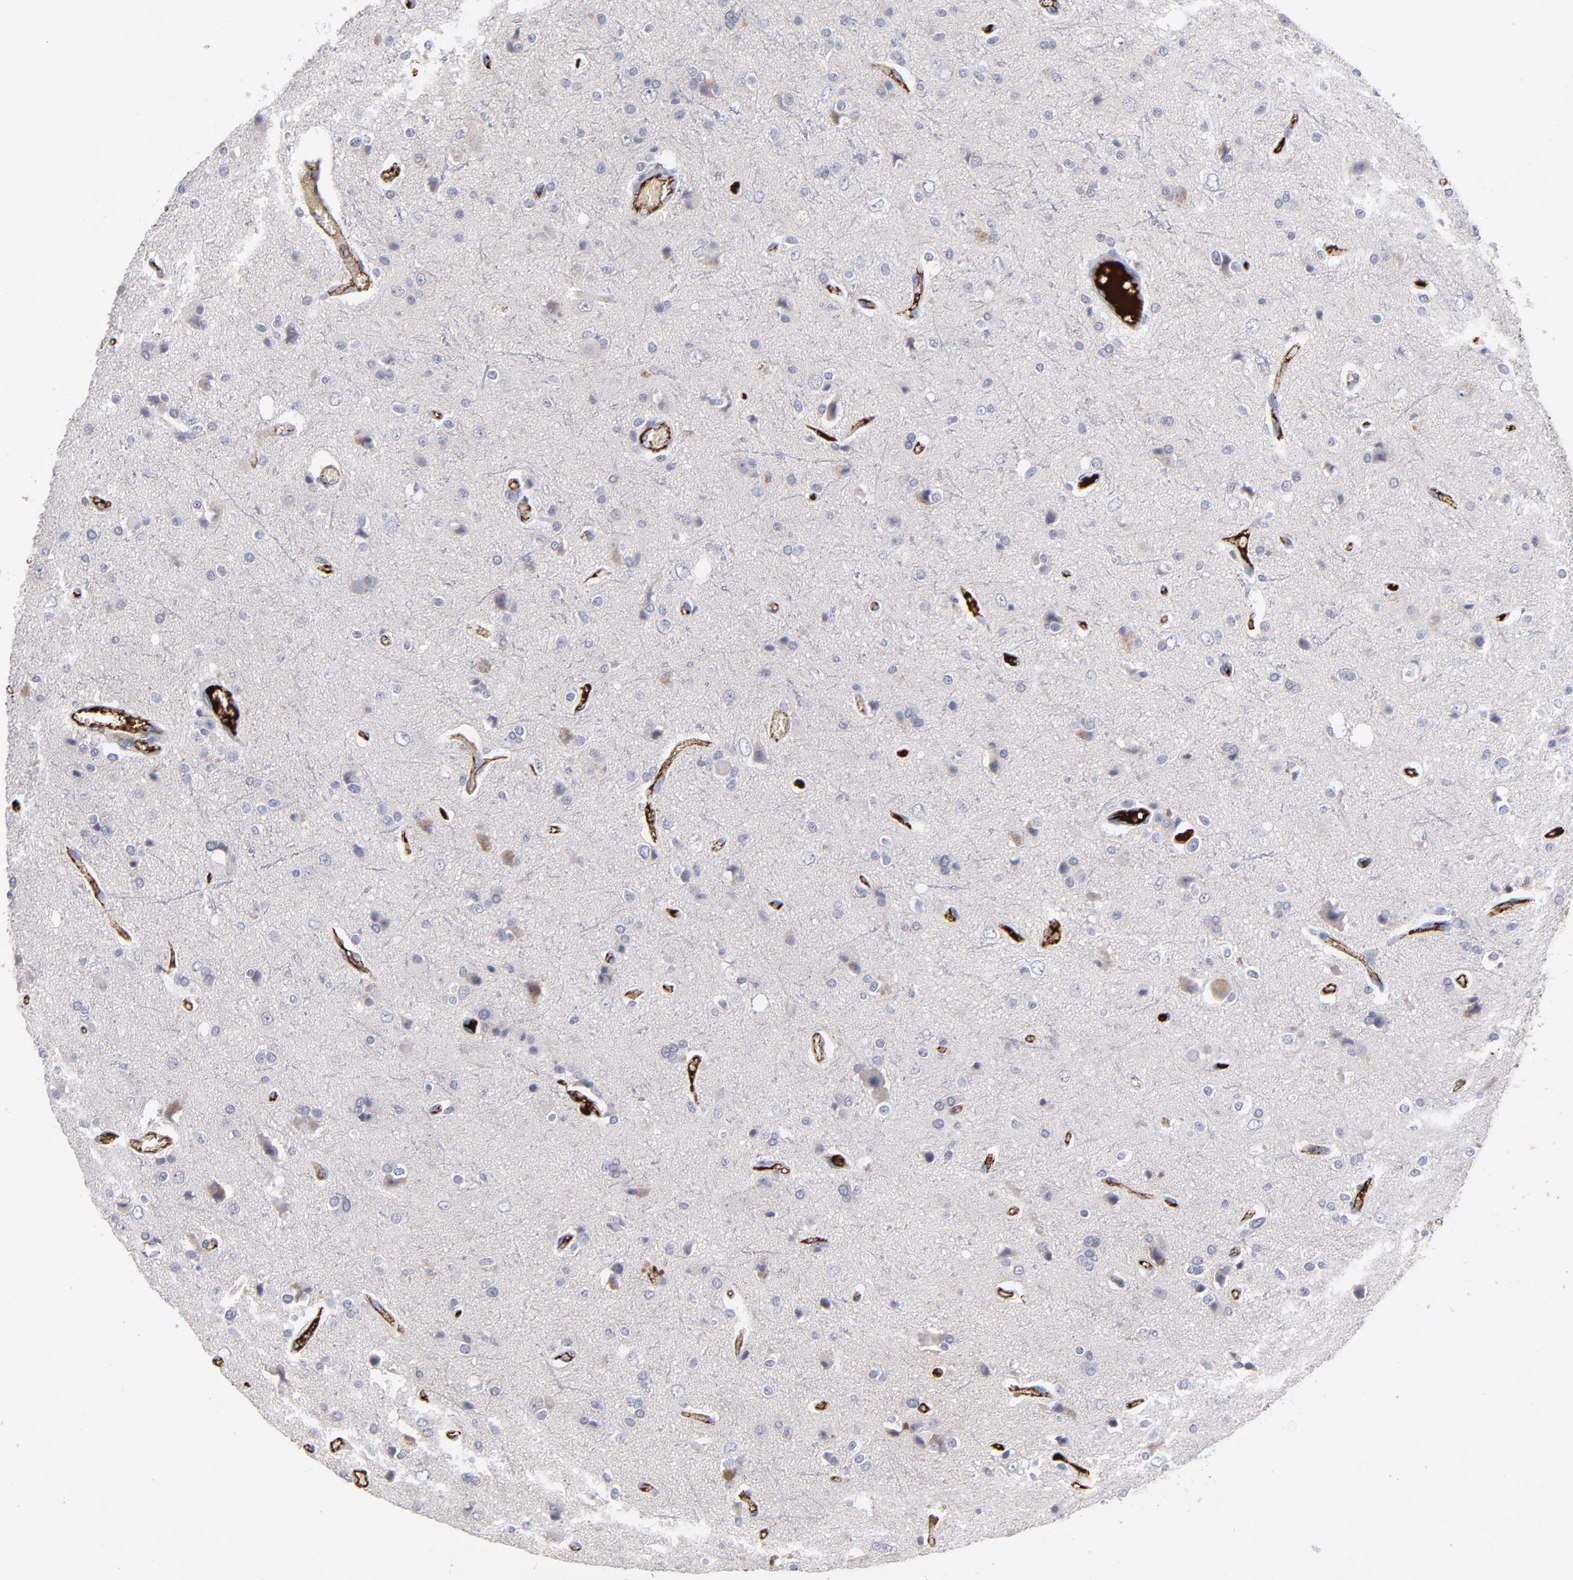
{"staining": {"intensity": "weak", "quantity": "<25%", "location": "cytoplasmic/membranous"}, "tissue": "glioma", "cell_type": "Tumor cells", "image_type": "cancer", "snomed": [{"axis": "morphology", "description": "Glioma, malignant, High grade"}, {"axis": "topography", "description": "Brain"}], "caption": "Immunohistochemistry histopathology image of neoplastic tissue: glioma stained with DAB (3,3'-diaminobenzidine) reveals no significant protein expression in tumor cells.", "gene": "CCR3", "patient": {"sex": "male", "age": 47}}